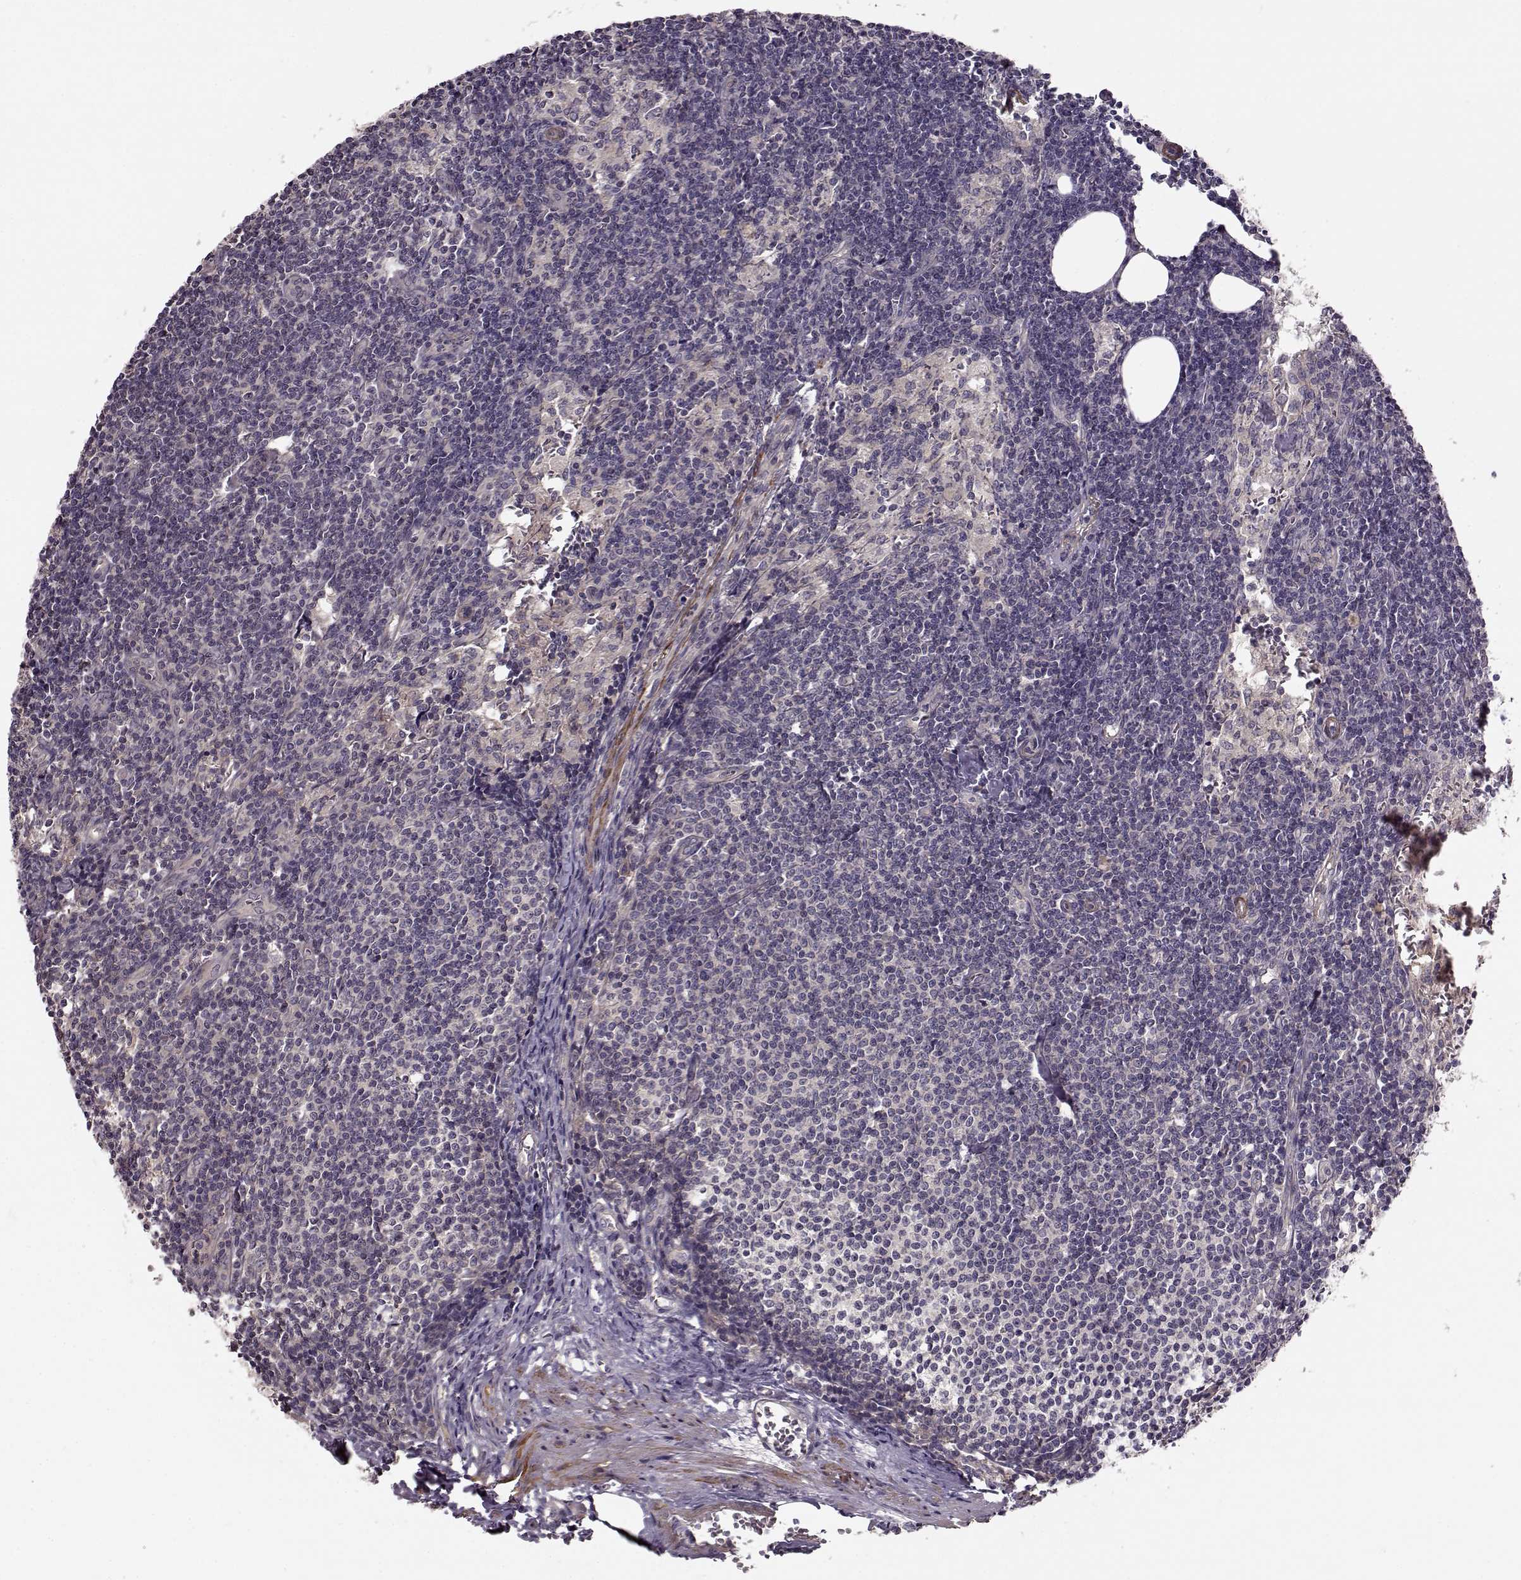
{"staining": {"intensity": "negative", "quantity": "none", "location": "none"}, "tissue": "lymph node", "cell_type": "Germinal center cells", "image_type": "normal", "snomed": [{"axis": "morphology", "description": "Normal tissue, NOS"}, {"axis": "topography", "description": "Lymph node"}], "caption": "Human lymph node stained for a protein using IHC exhibits no positivity in germinal center cells.", "gene": "SLAIN2", "patient": {"sex": "female", "age": 50}}